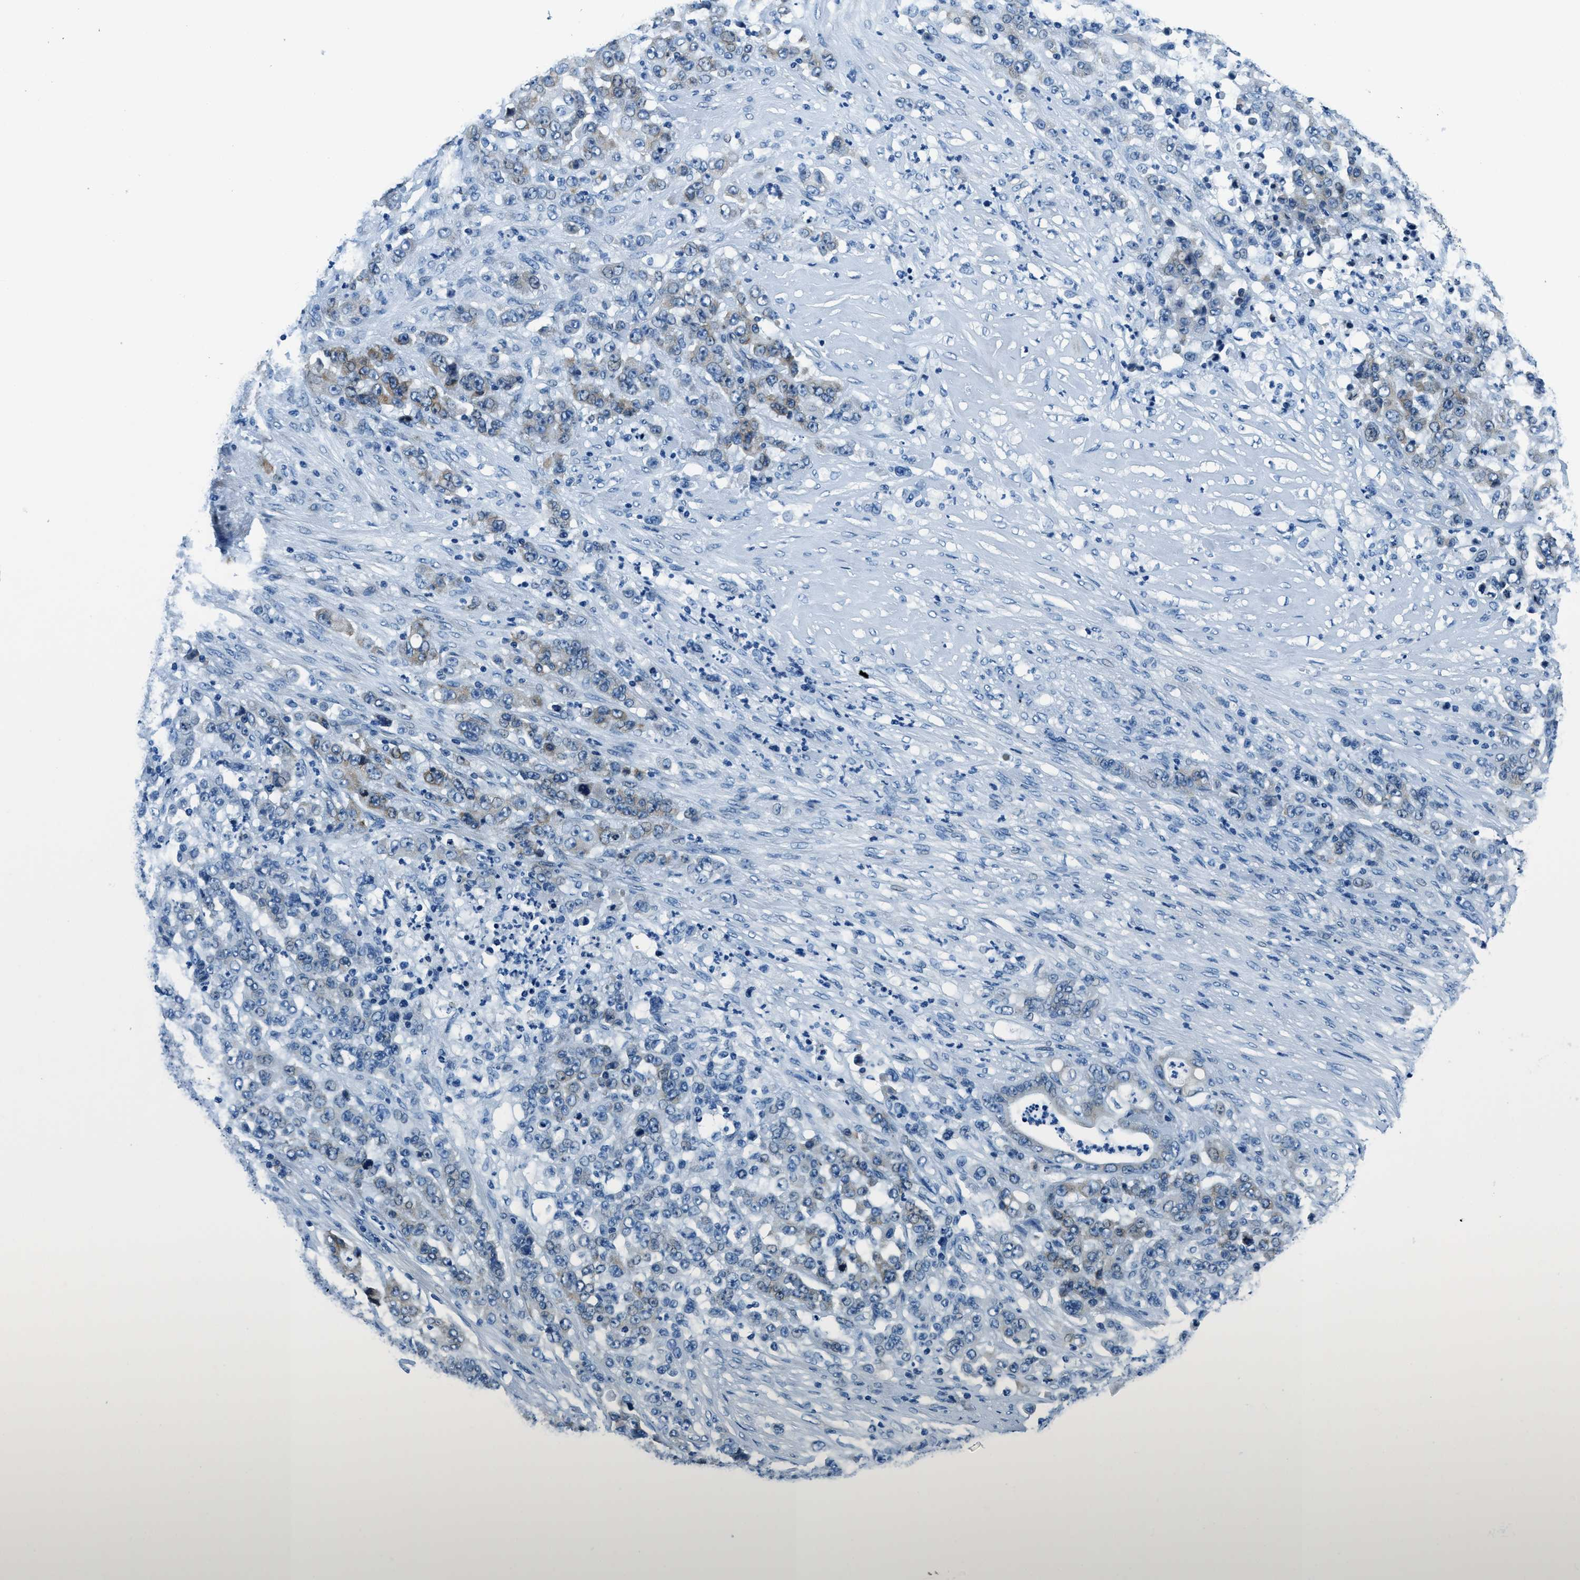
{"staining": {"intensity": "moderate", "quantity": "25%-75%", "location": "cytoplasmic/membranous"}, "tissue": "stomach cancer", "cell_type": "Tumor cells", "image_type": "cancer", "snomed": [{"axis": "morphology", "description": "Adenocarcinoma, NOS"}, {"axis": "topography", "description": "Stomach"}], "caption": "Human stomach adenocarcinoma stained with a brown dye displays moderate cytoplasmic/membranous positive positivity in about 25%-75% of tumor cells.", "gene": "UBAC2", "patient": {"sex": "female", "age": 73}}